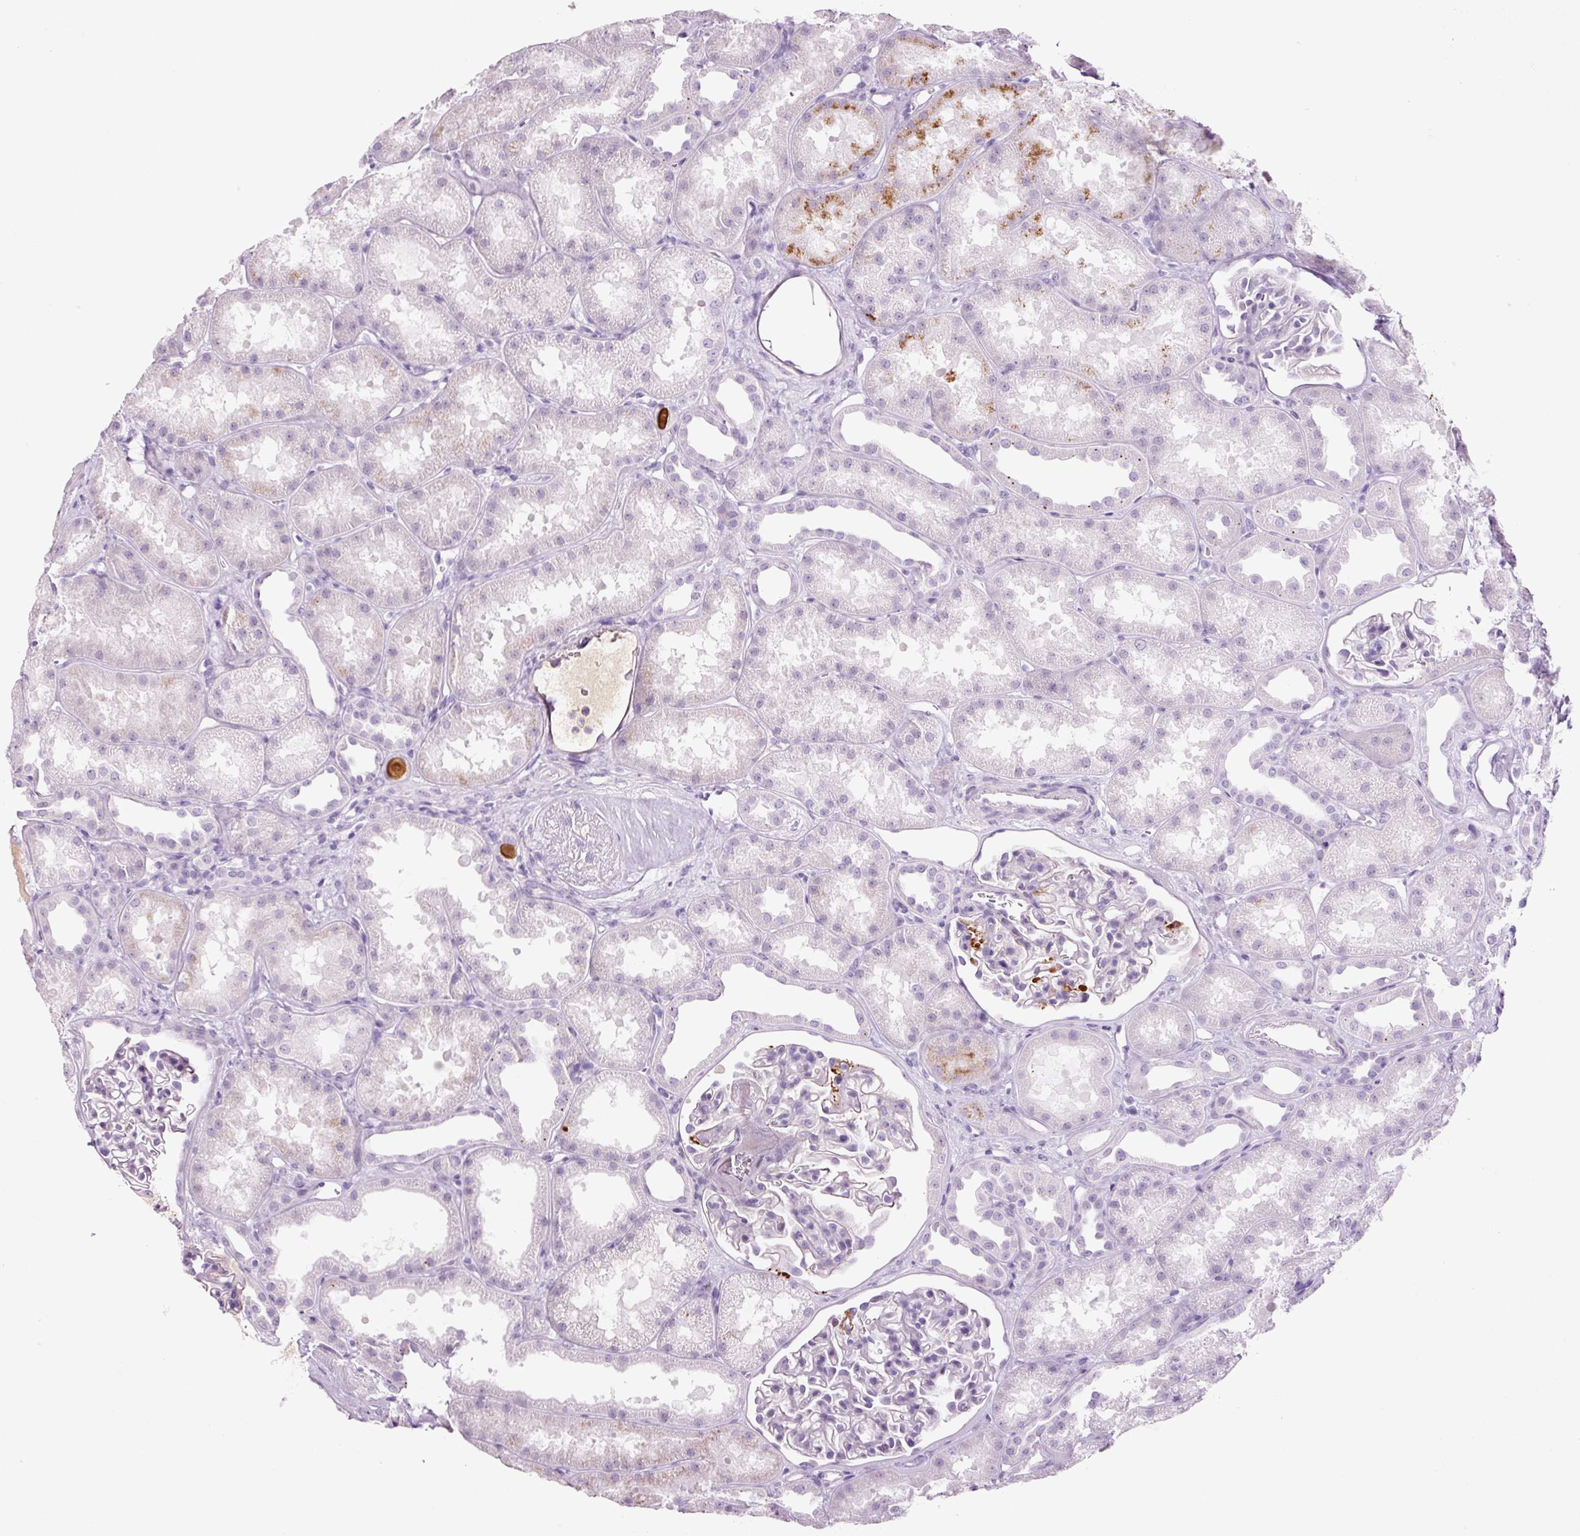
{"staining": {"intensity": "negative", "quantity": "none", "location": "none"}, "tissue": "kidney", "cell_type": "Cells in glomeruli", "image_type": "normal", "snomed": [{"axis": "morphology", "description": "Normal tissue, NOS"}, {"axis": "topography", "description": "Kidney"}], "caption": "DAB immunohistochemical staining of normal human kidney shows no significant staining in cells in glomeruli.", "gene": "KLF1", "patient": {"sex": "male", "age": 61}}